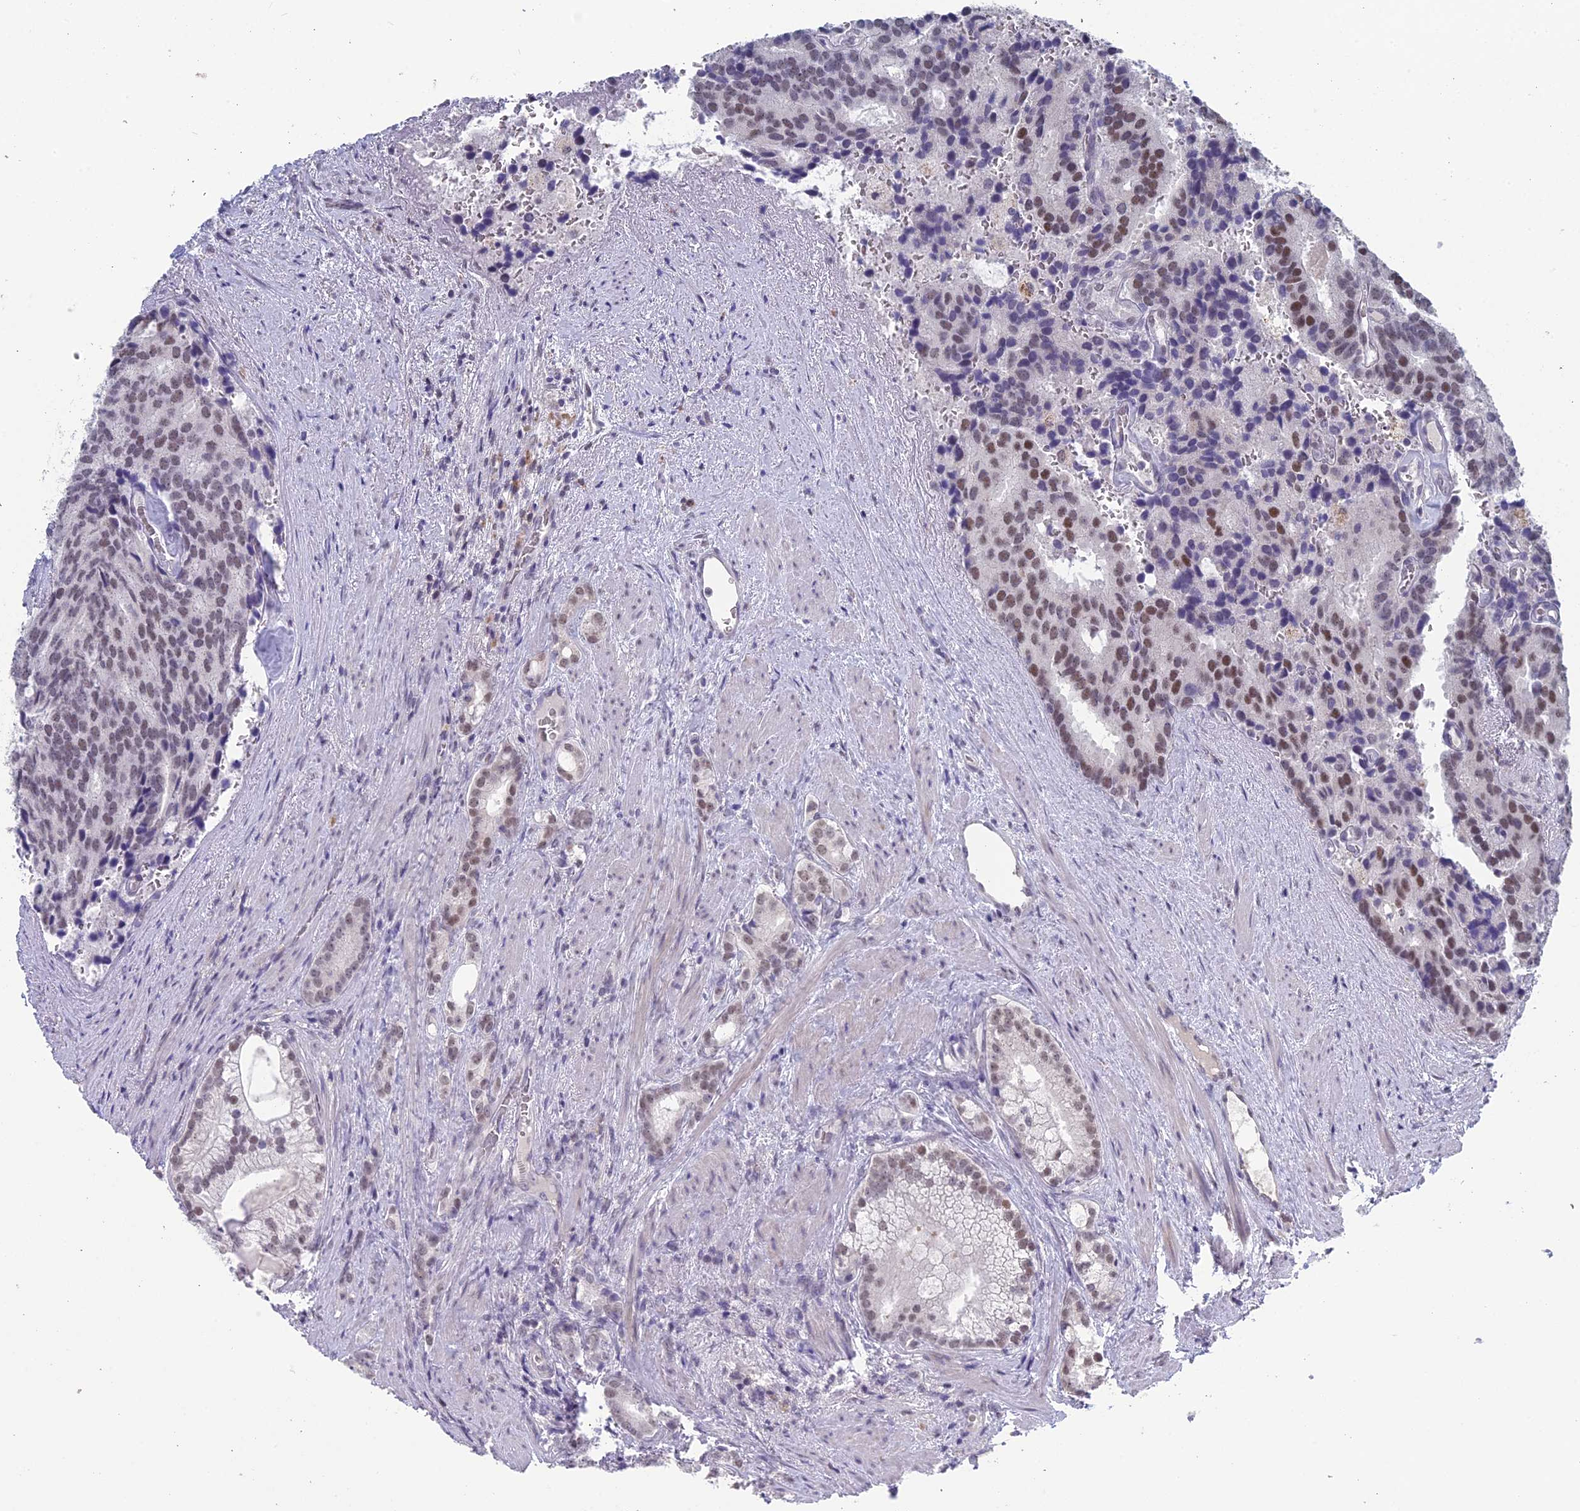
{"staining": {"intensity": "moderate", "quantity": "25%-75%", "location": "nuclear"}, "tissue": "prostate cancer", "cell_type": "Tumor cells", "image_type": "cancer", "snomed": [{"axis": "morphology", "description": "Adenocarcinoma, Low grade"}, {"axis": "topography", "description": "Prostate"}], "caption": "The immunohistochemical stain shows moderate nuclear staining in tumor cells of prostate cancer tissue.", "gene": "MT-CO3", "patient": {"sex": "male", "age": 71}}